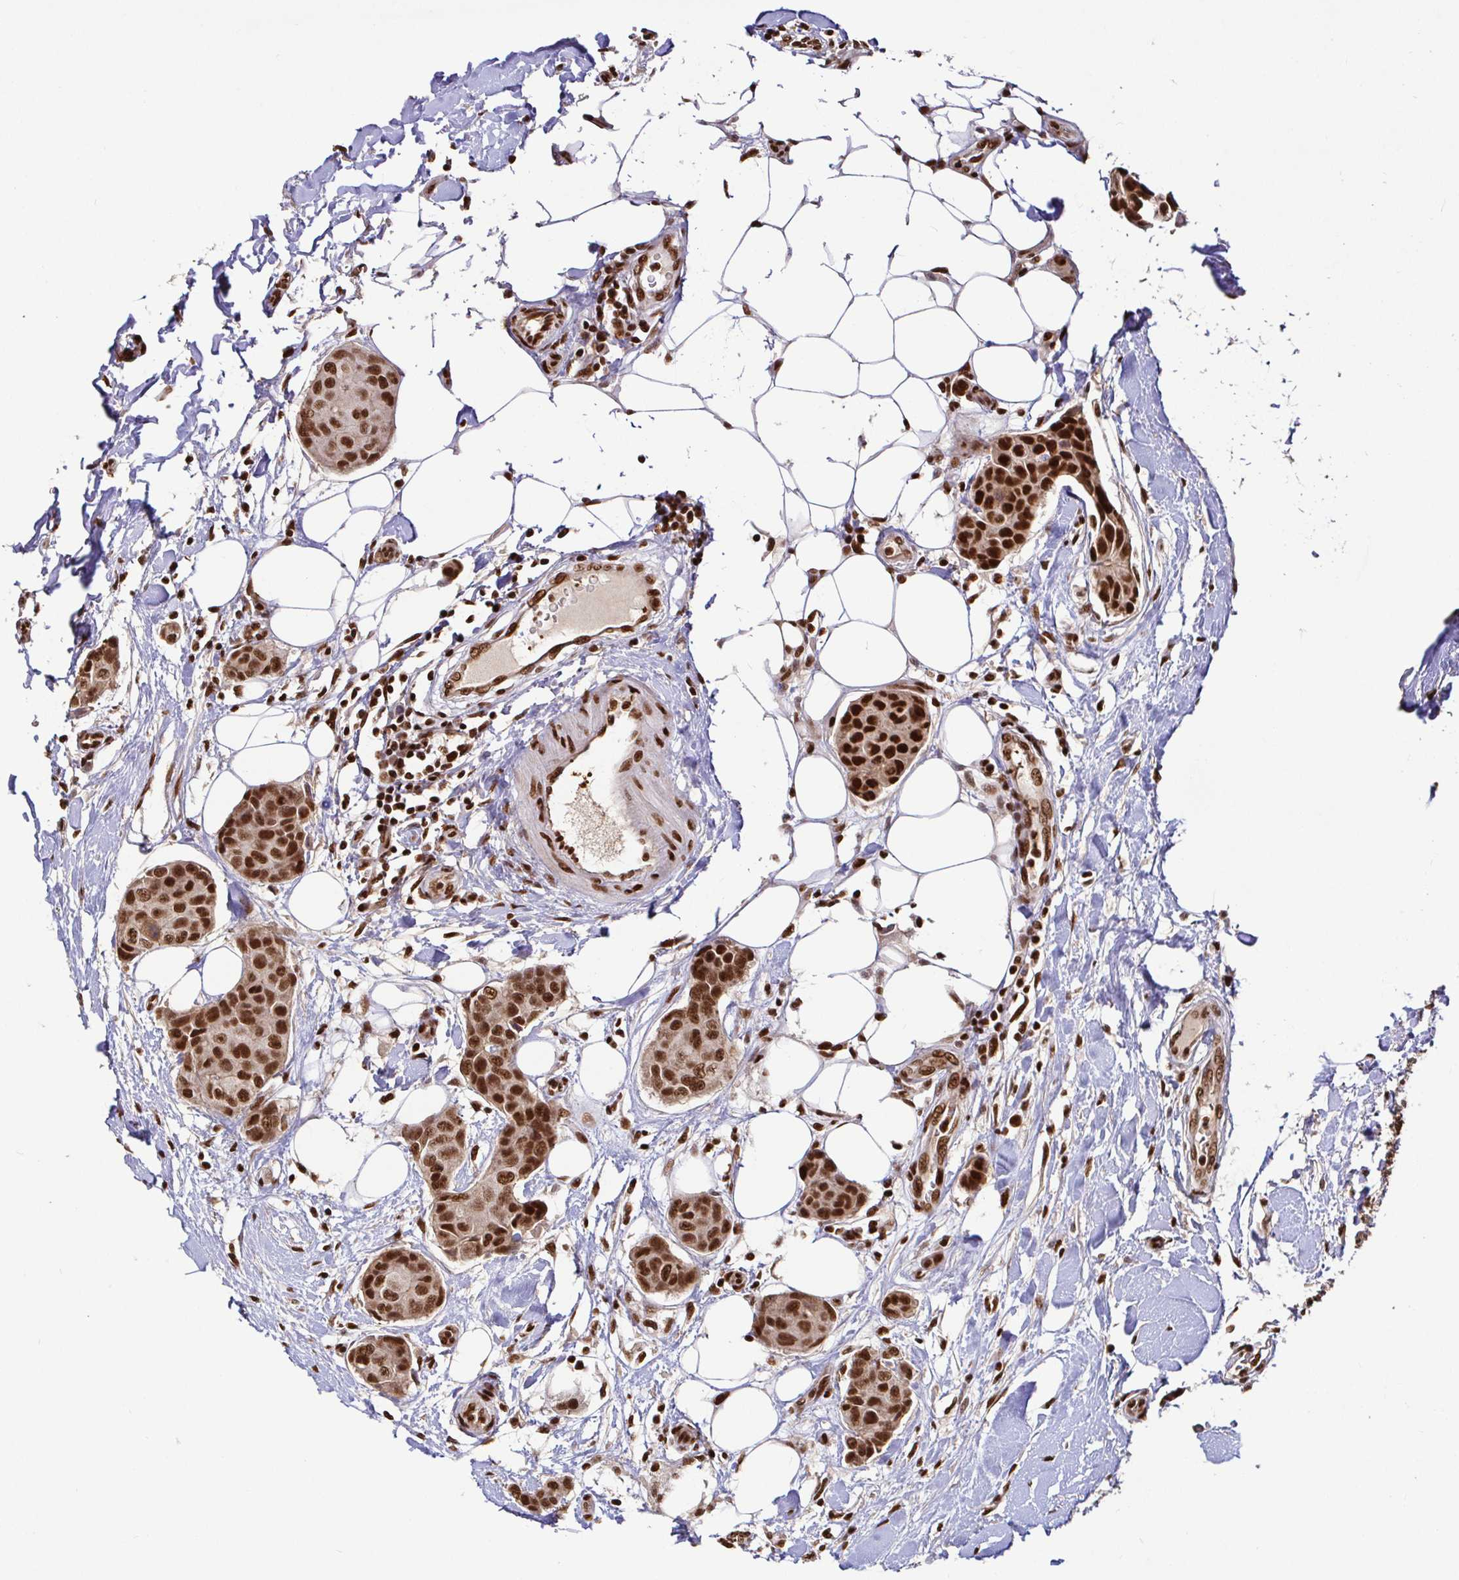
{"staining": {"intensity": "strong", "quantity": ">75%", "location": "nuclear"}, "tissue": "breast cancer", "cell_type": "Tumor cells", "image_type": "cancer", "snomed": [{"axis": "morphology", "description": "Duct carcinoma"}, {"axis": "topography", "description": "Breast"}, {"axis": "topography", "description": "Lymph node"}], "caption": "Strong nuclear protein staining is appreciated in approximately >75% of tumor cells in breast infiltrating ductal carcinoma. The protein of interest is stained brown, and the nuclei are stained in blue (DAB IHC with brightfield microscopy, high magnification).", "gene": "SP3", "patient": {"sex": "female", "age": 80}}